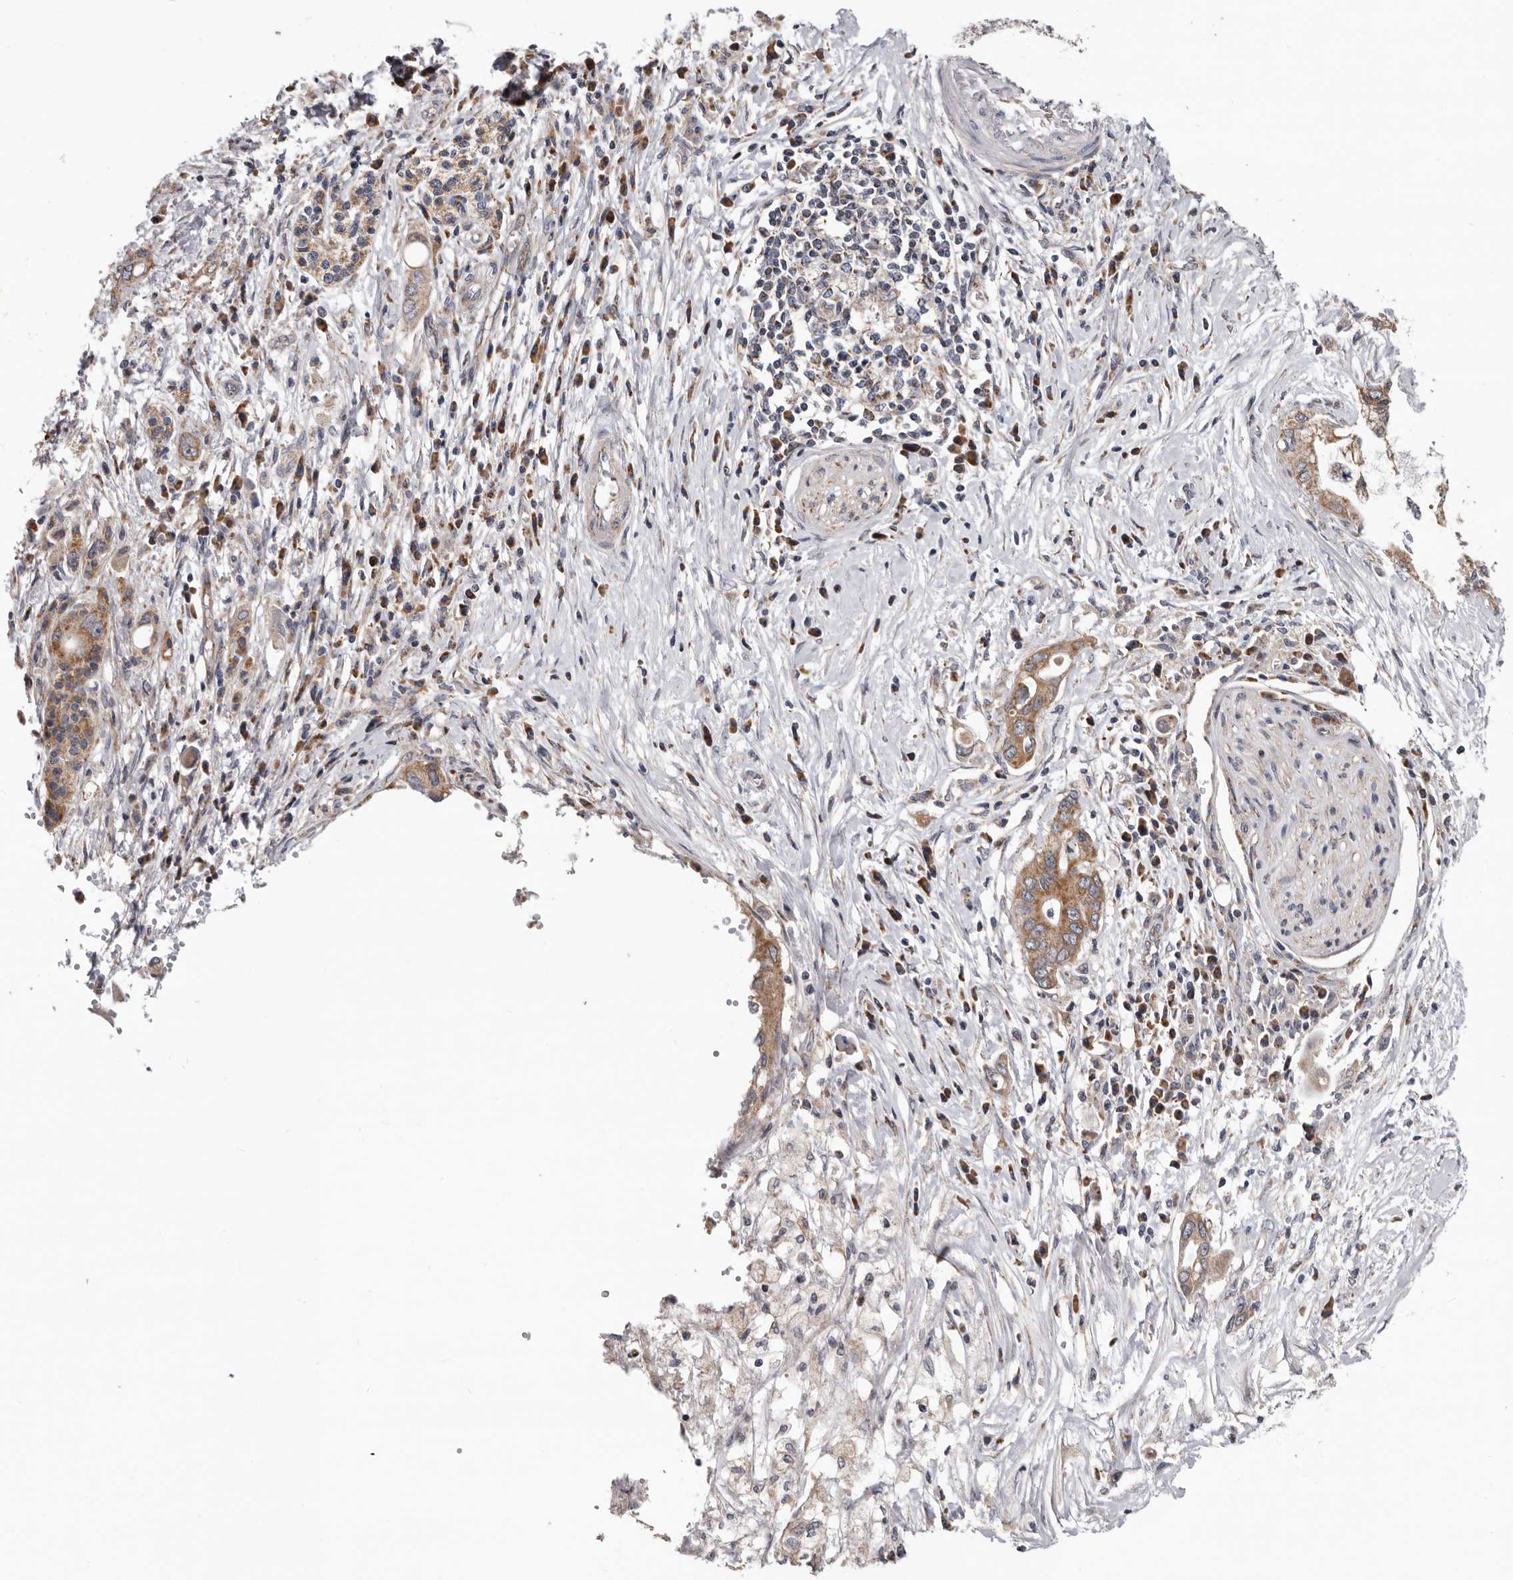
{"staining": {"intensity": "moderate", "quantity": ">75%", "location": "cytoplasmic/membranous"}, "tissue": "pancreatic cancer", "cell_type": "Tumor cells", "image_type": "cancer", "snomed": [{"axis": "morphology", "description": "Adenocarcinoma, NOS"}, {"axis": "topography", "description": "Pancreas"}], "caption": "Protein expression analysis of pancreatic cancer shows moderate cytoplasmic/membranous expression in about >75% of tumor cells. The protein is stained brown, and the nuclei are stained in blue (DAB (3,3'-diaminobenzidine) IHC with brightfield microscopy, high magnification).", "gene": "MRPL18", "patient": {"sex": "female", "age": 73}}